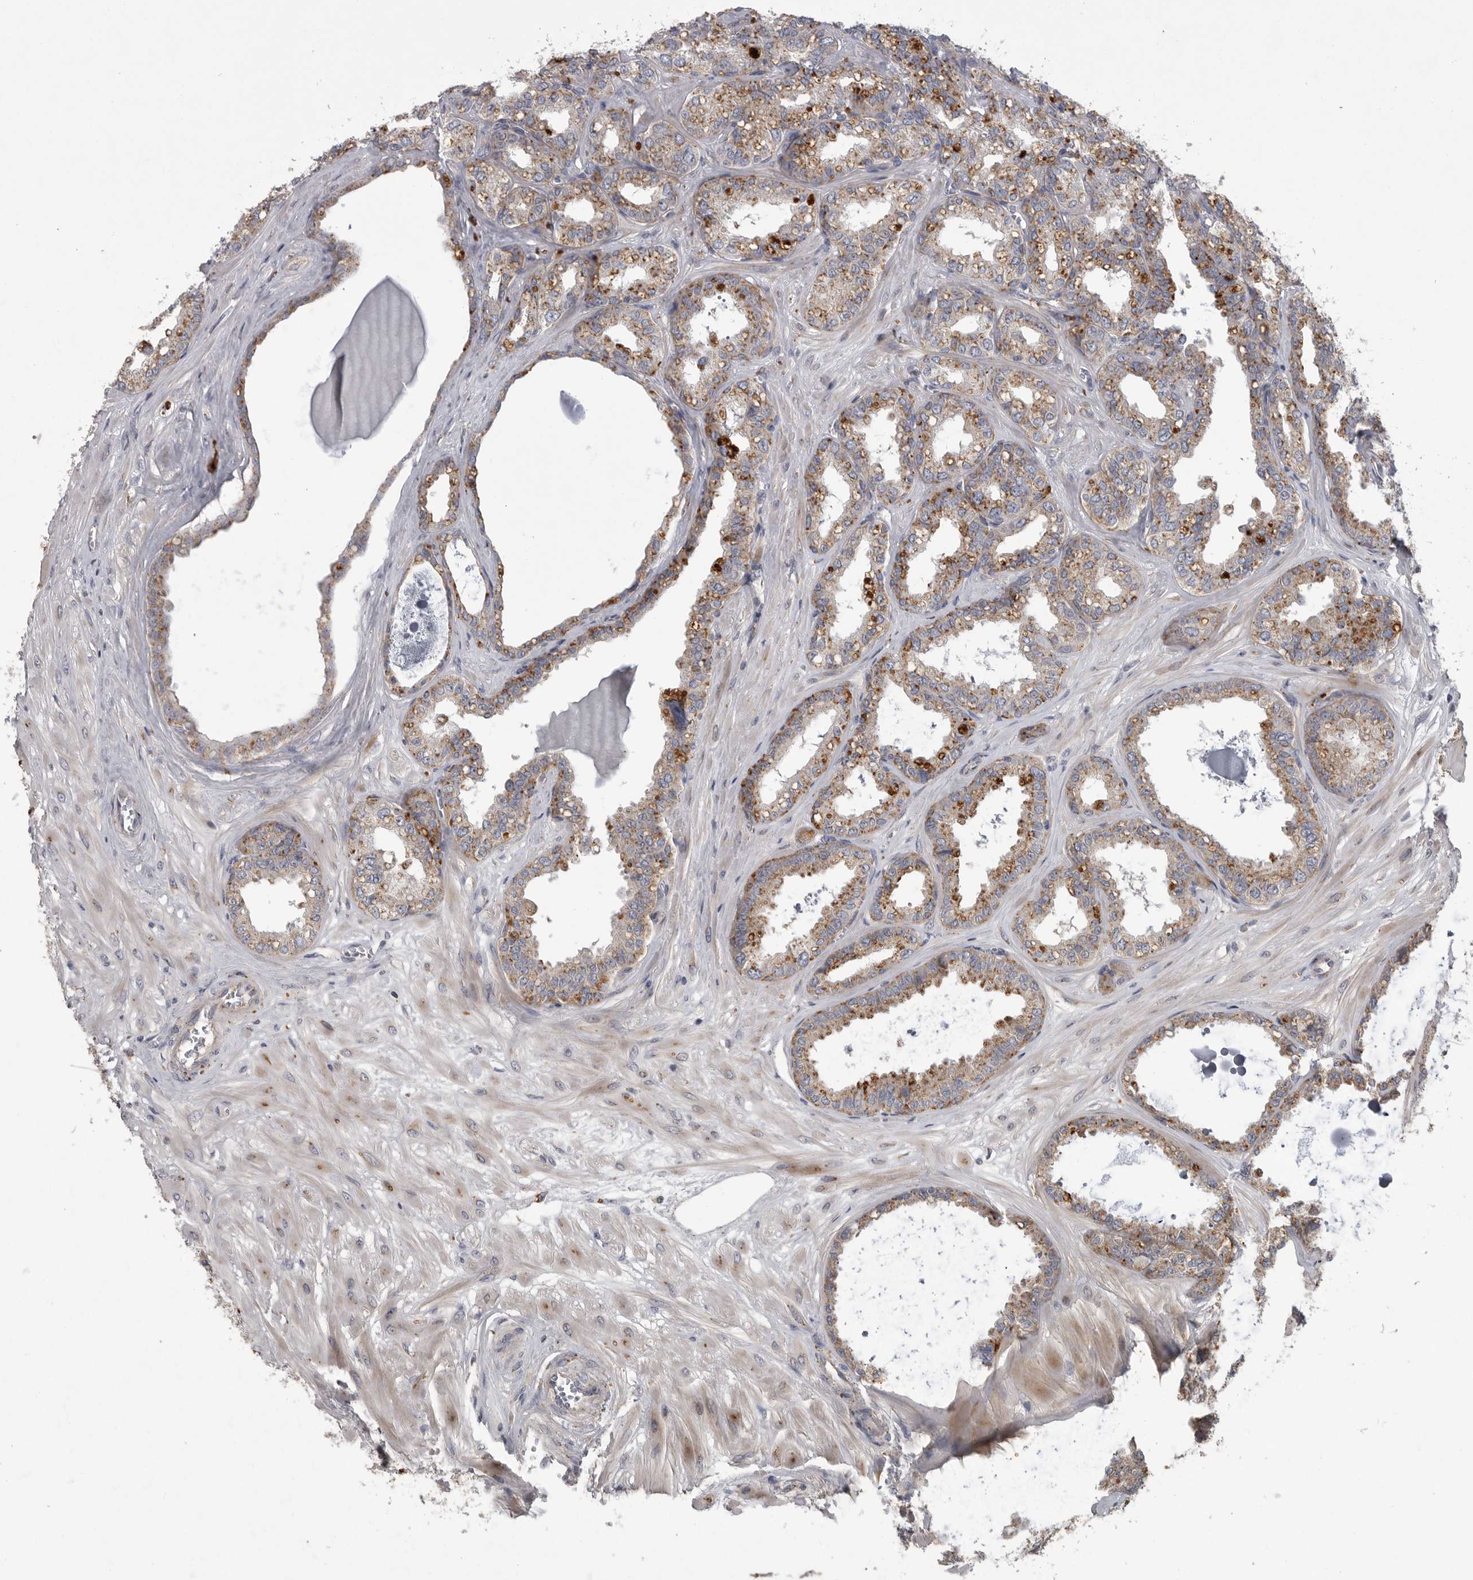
{"staining": {"intensity": "moderate", "quantity": ">75%", "location": "cytoplasmic/membranous"}, "tissue": "seminal vesicle", "cell_type": "Glandular cells", "image_type": "normal", "snomed": [{"axis": "morphology", "description": "Normal tissue, NOS"}, {"axis": "topography", "description": "Prostate"}, {"axis": "topography", "description": "Seminal veicle"}], "caption": "Protein analysis of normal seminal vesicle reveals moderate cytoplasmic/membranous staining in approximately >75% of glandular cells. (IHC, brightfield microscopy, high magnification).", "gene": "LAMTOR3", "patient": {"sex": "male", "age": 51}}